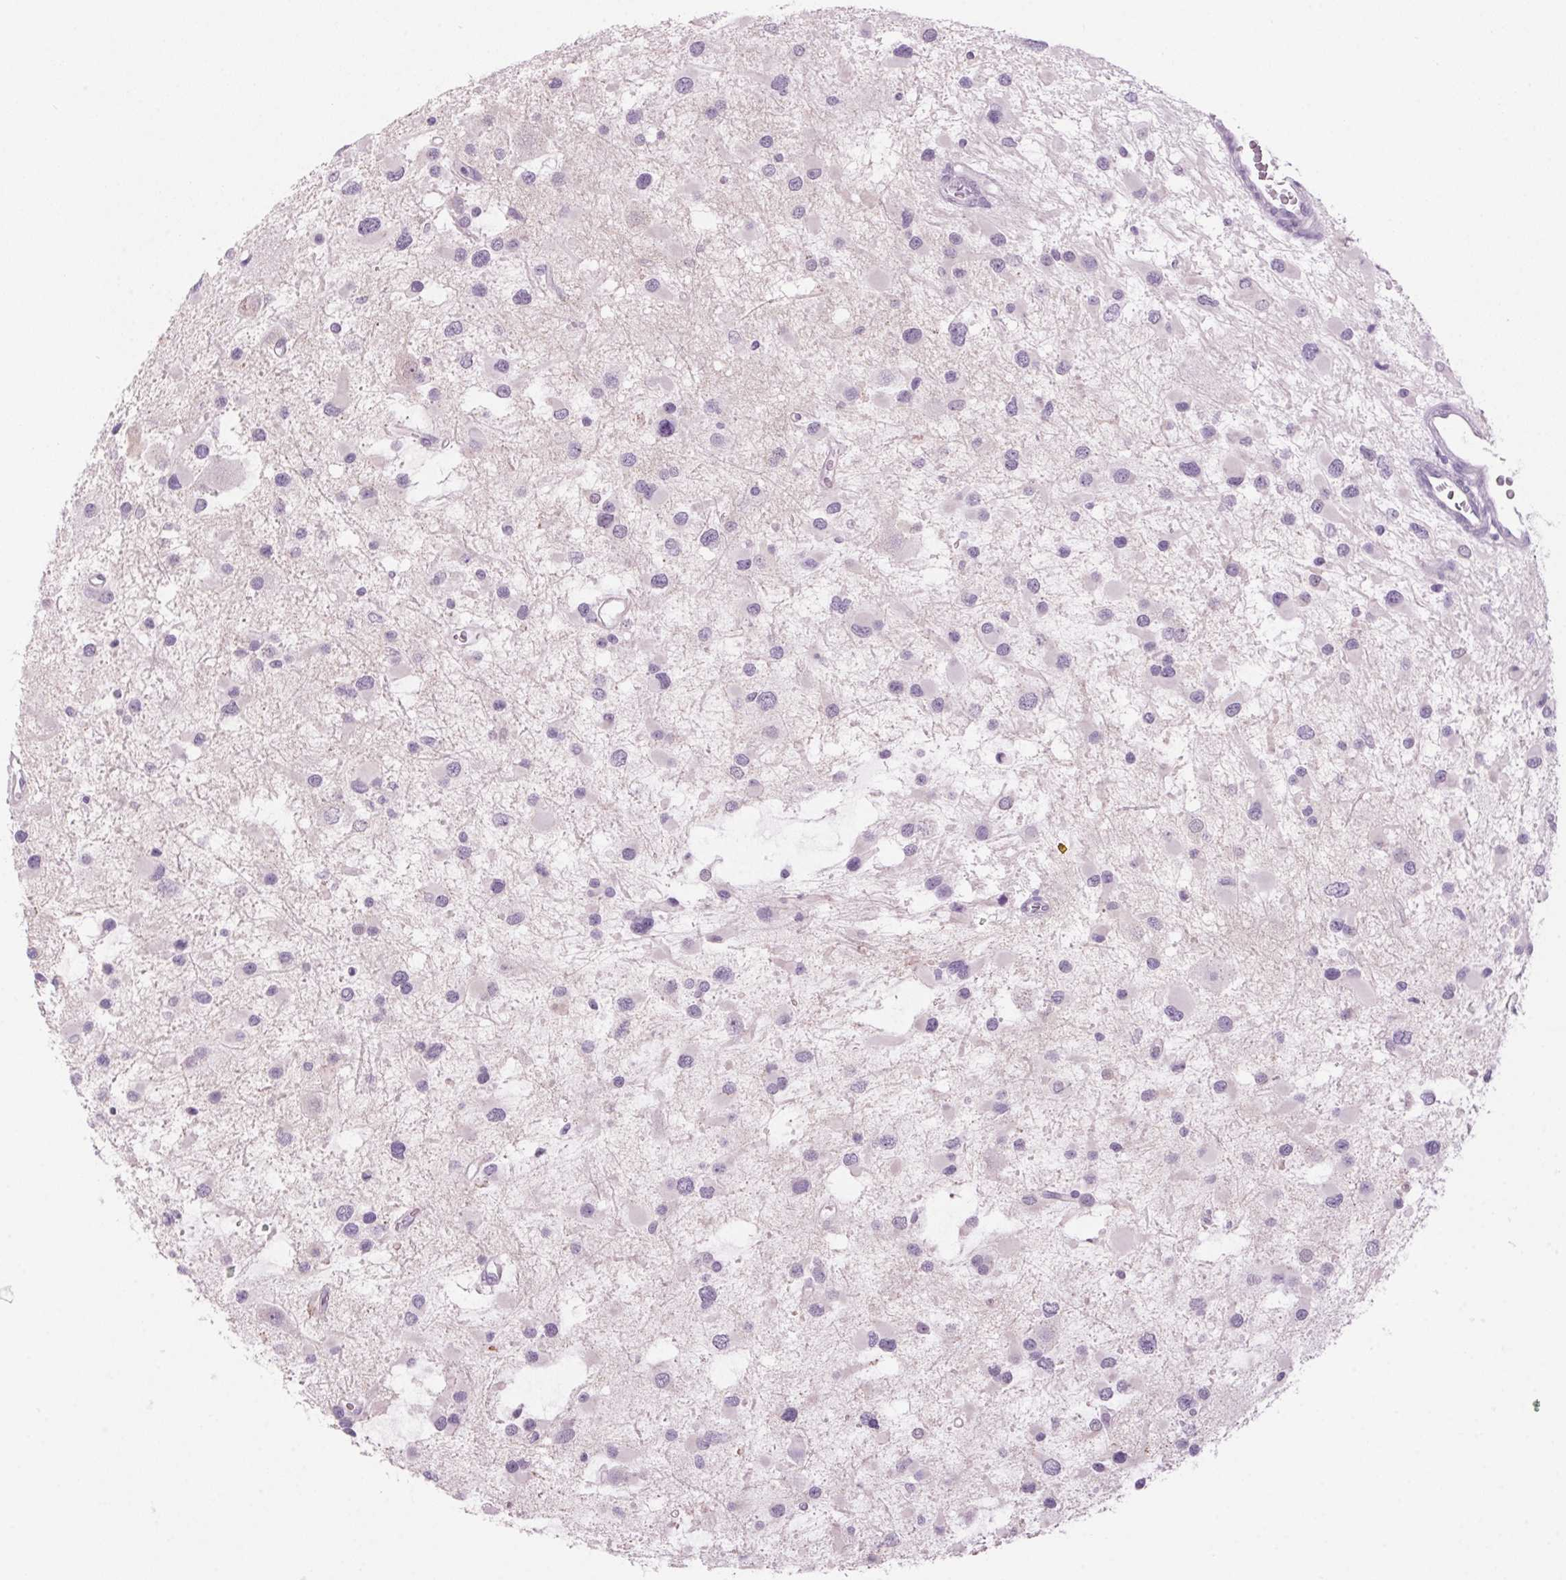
{"staining": {"intensity": "negative", "quantity": "none", "location": "none"}, "tissue": "glioma", "cell_type": "Tumor cells", "image_type": "cancer", "snomed": [{"axis": "morphology", "description": "Glioma, malignant, Low grade"}, {"axis": "topography", "description": "Brain"}], "caption": "High magnification brightfield microscopy of low-grade glioma (malignant) stained with DAB (brown) and counterstained with hematoxylin (blue): tumor cells show no significant expression.", "gene": "PPP1R1A", "patient": {"sex": "female", "age": 32}}